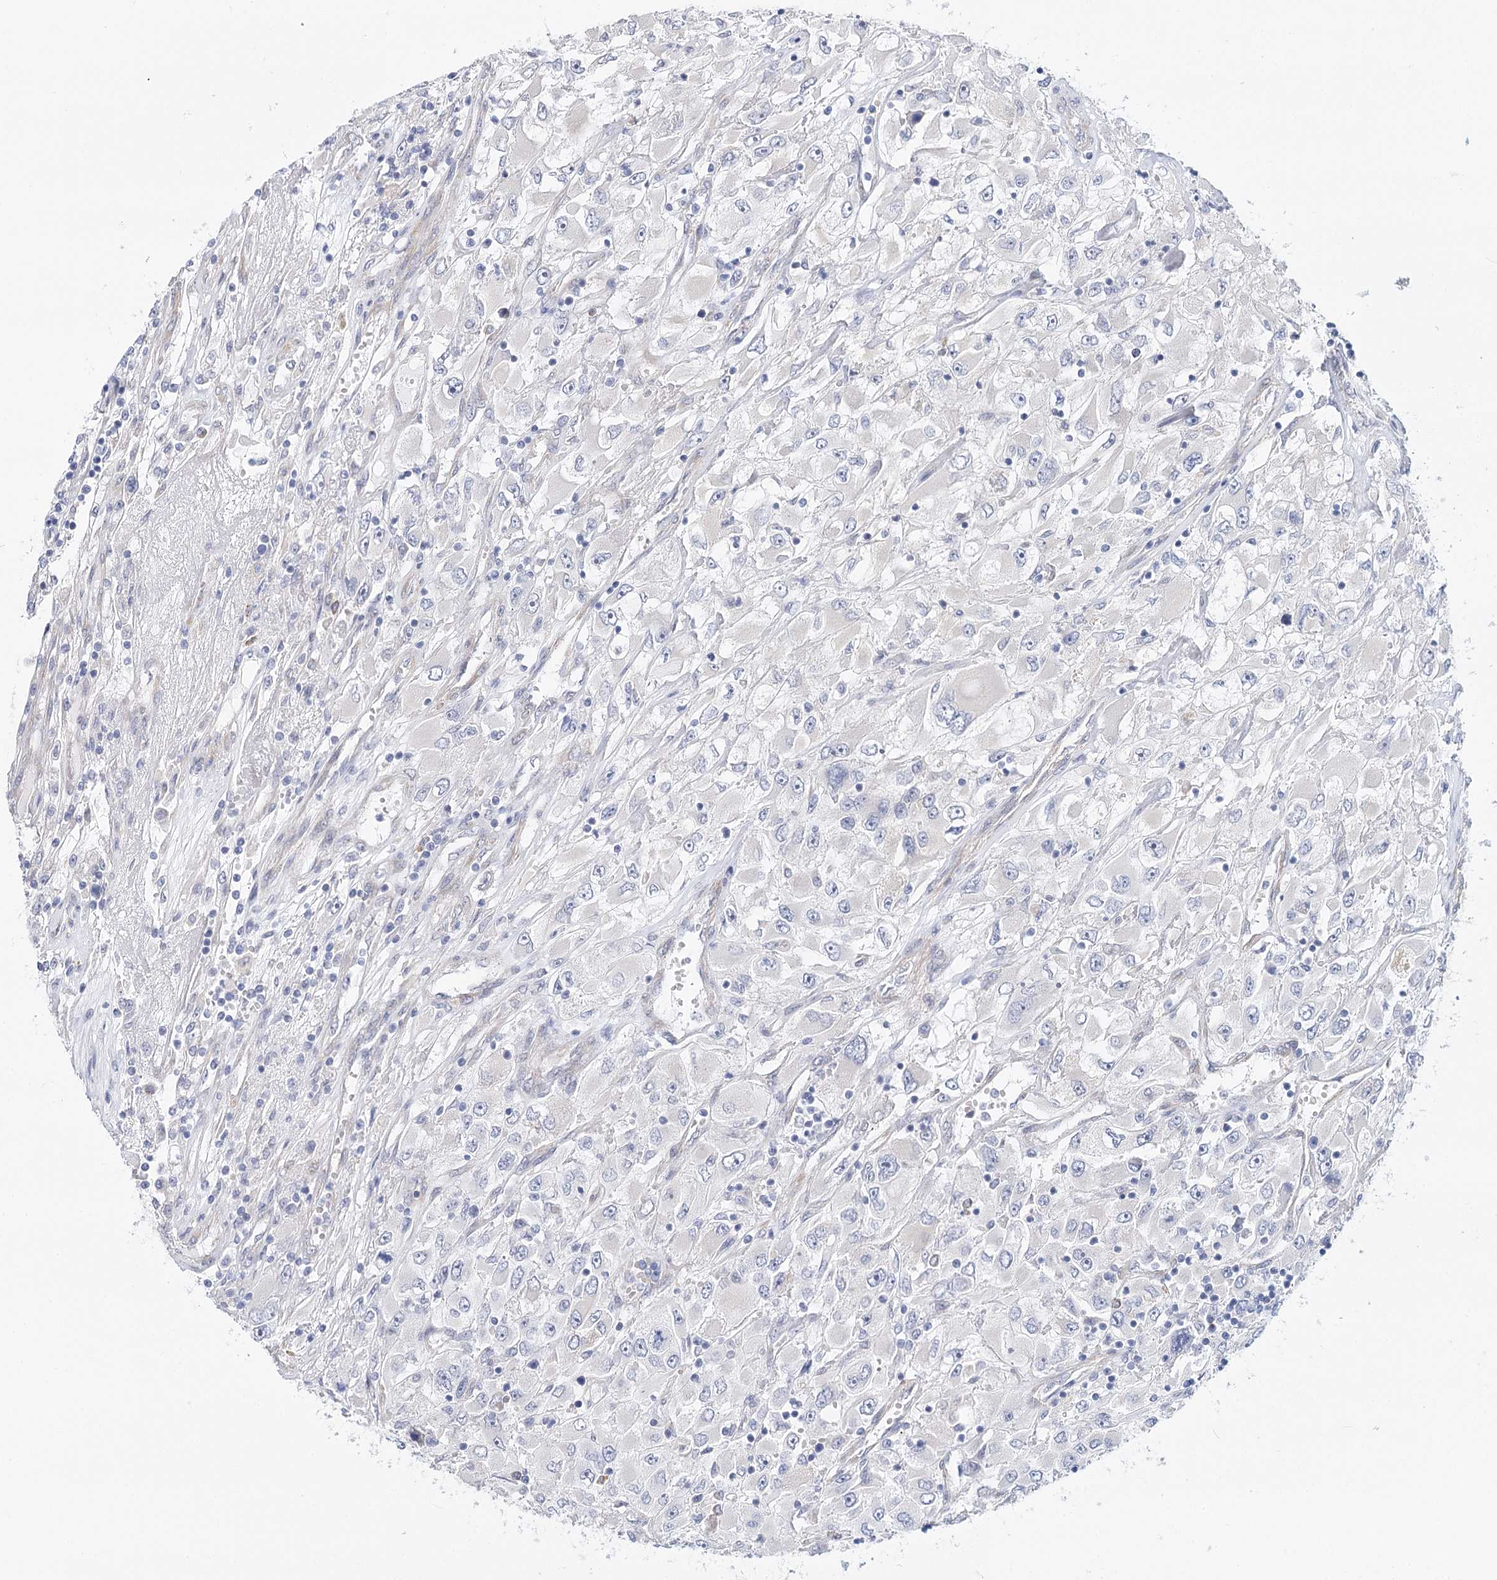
{"staining": {"intensity": "negative", "quantity": "none", "location": "none"}, "tissue": "renal cancer", "cell_type": "Tumor cells", "image_type": "cancer", "snomed": [{"axis": "morphology", "description": "Adenocarcinoma, NOS"}, {"axis": "topography", "description": "Kidney"}], "caption": "Immunohistochemistry micrograph of neoplastic tissue: renal adenocarcinoma stained with DAB reveals no significant protein positivity in tumor cells.", "gene": "TEX12", "patient": {"sex": "female", "age": 52}}